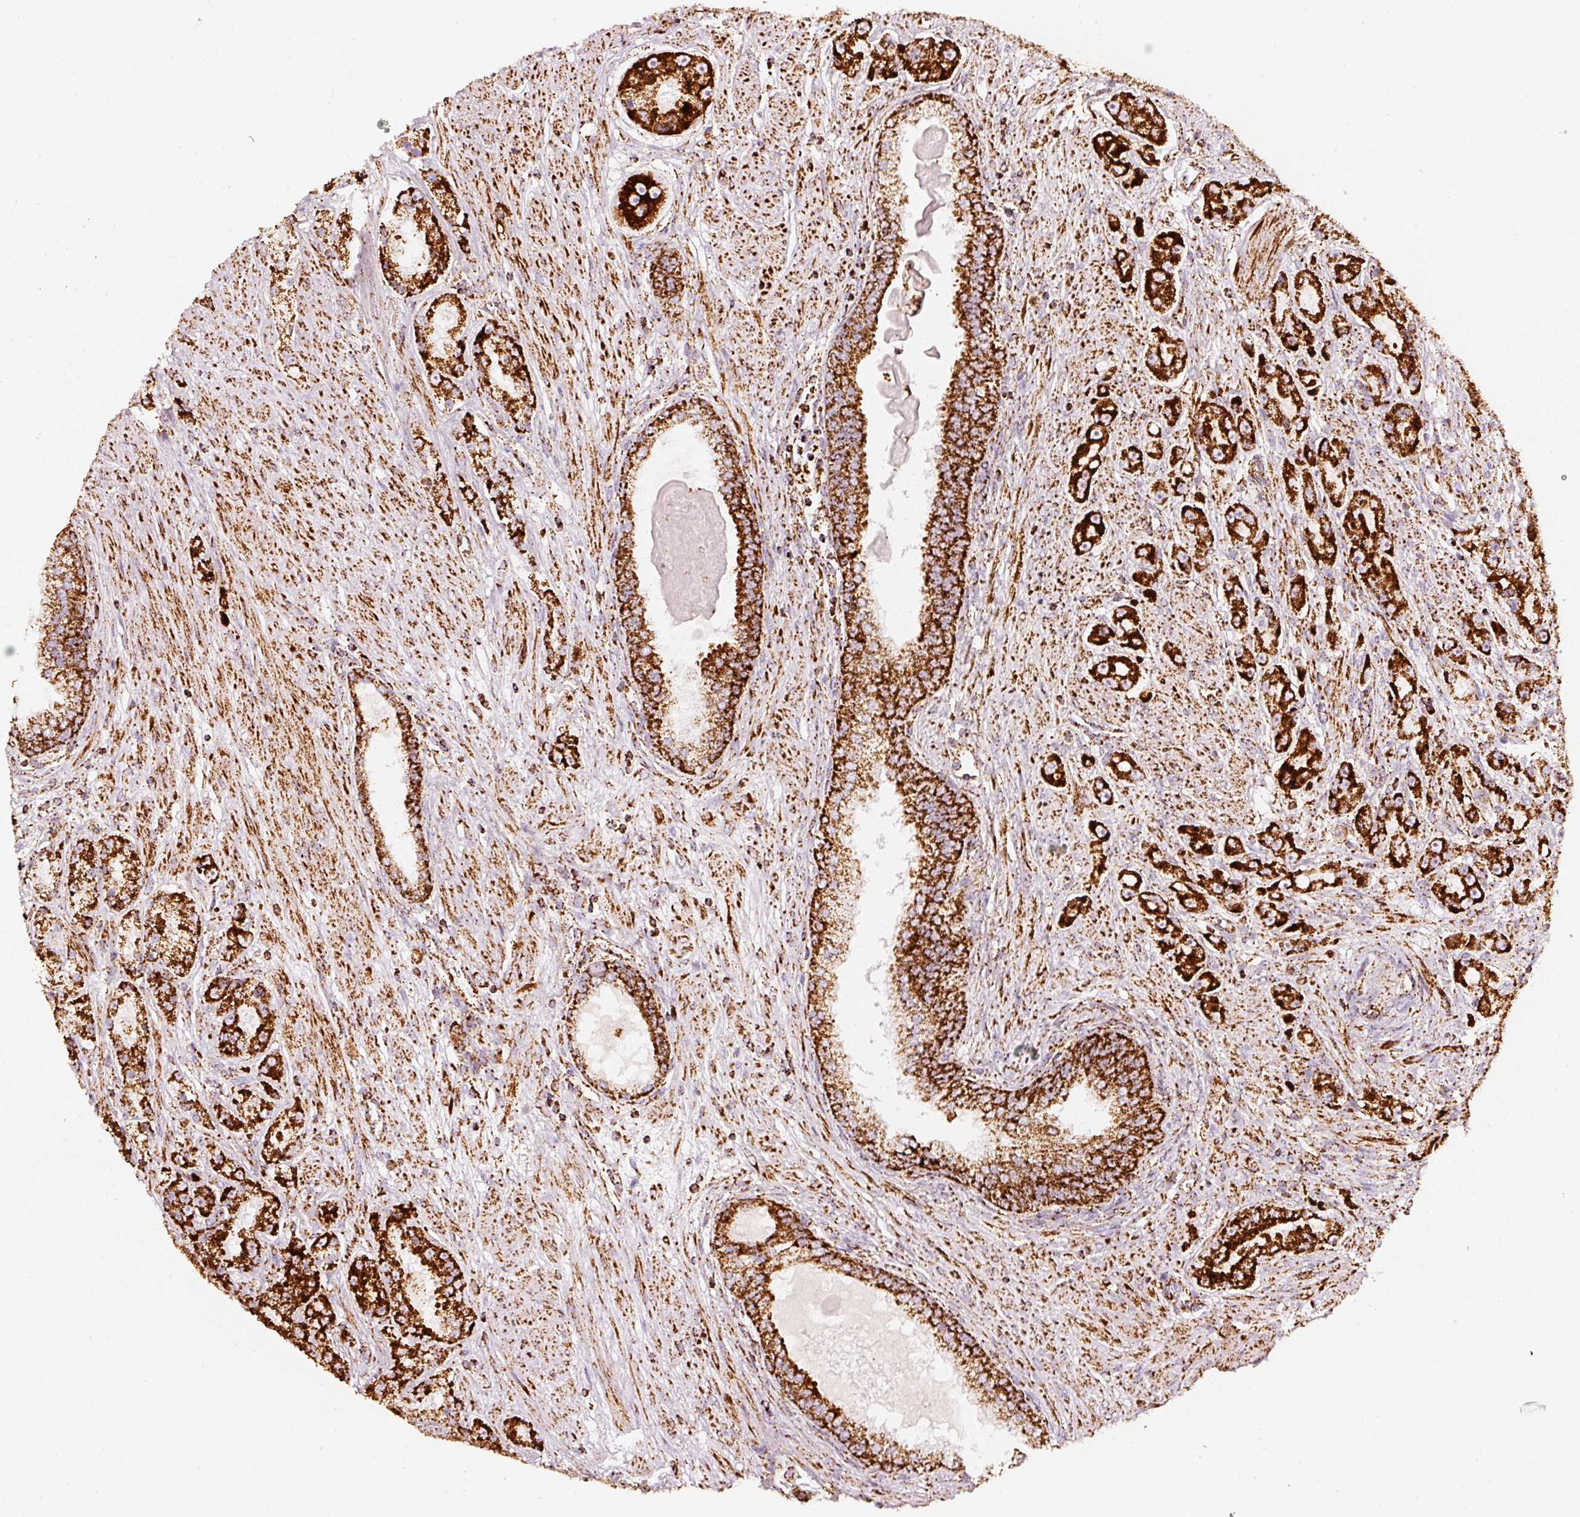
{"staining": {"intensity": "strong", "quantity": ">75%", "location": "cytoplasmic/membranous"}, "tissue": "prostate cancer", "cell_type": "Tumor cells", "image_type": "cancer", "snomed": [{"axis": "morphology", "description": "Adenocarcinoma, High grade"}, {"axis": "topography", "description": "Prostate"}], "caption": "Approximately >75% of tumor cells in human prostate adenocarcinoma (high-grade) display strong cytoplasmic/membranous protein expression as visualized by brown immunohistochemical staining.", "gene": "UQCRC1", "patient": {"sex": "male", "age": 67}}